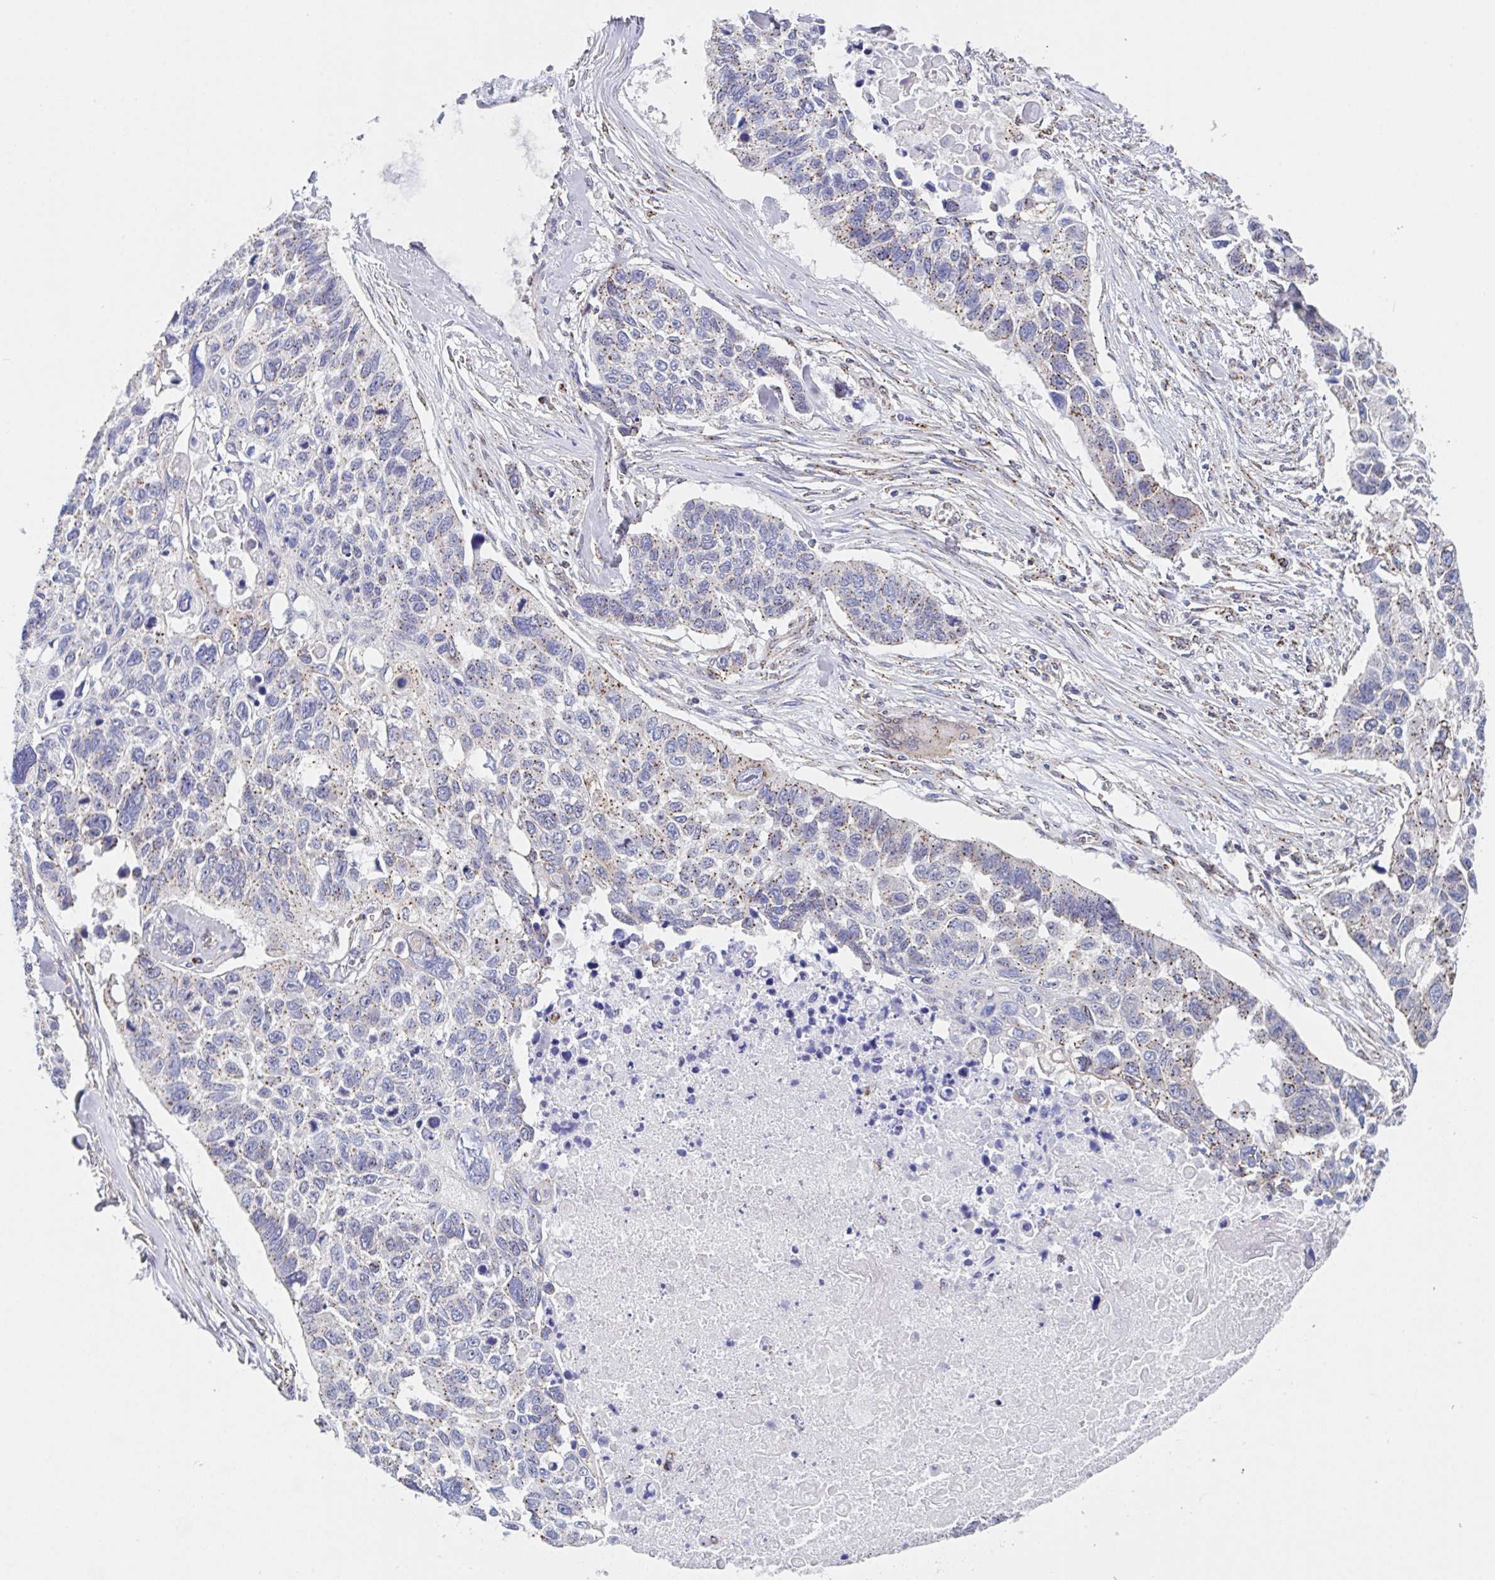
{"staining": {"intensity": "moderate", "quantity": "<25%", "location": "cytoplasmic/membranous"}, "tissue": "lung cancer", "cell_type": "Tumor cells", "image_type": "cancer", "snomed": [{"axis": "morphology", "description": "Squamous cell carcinoma, NOS"}, {"axis": "topography", "description": "Lung"}], "caption": "This histopathology image demonstrates immunohistochemistry staining of lung cancer, with low moderate cytoplasmic/membranous positivity in approximately <25% of tumor cells.", "gene": "PROSER3", "patient": {"sex": "male", "age": 62}}